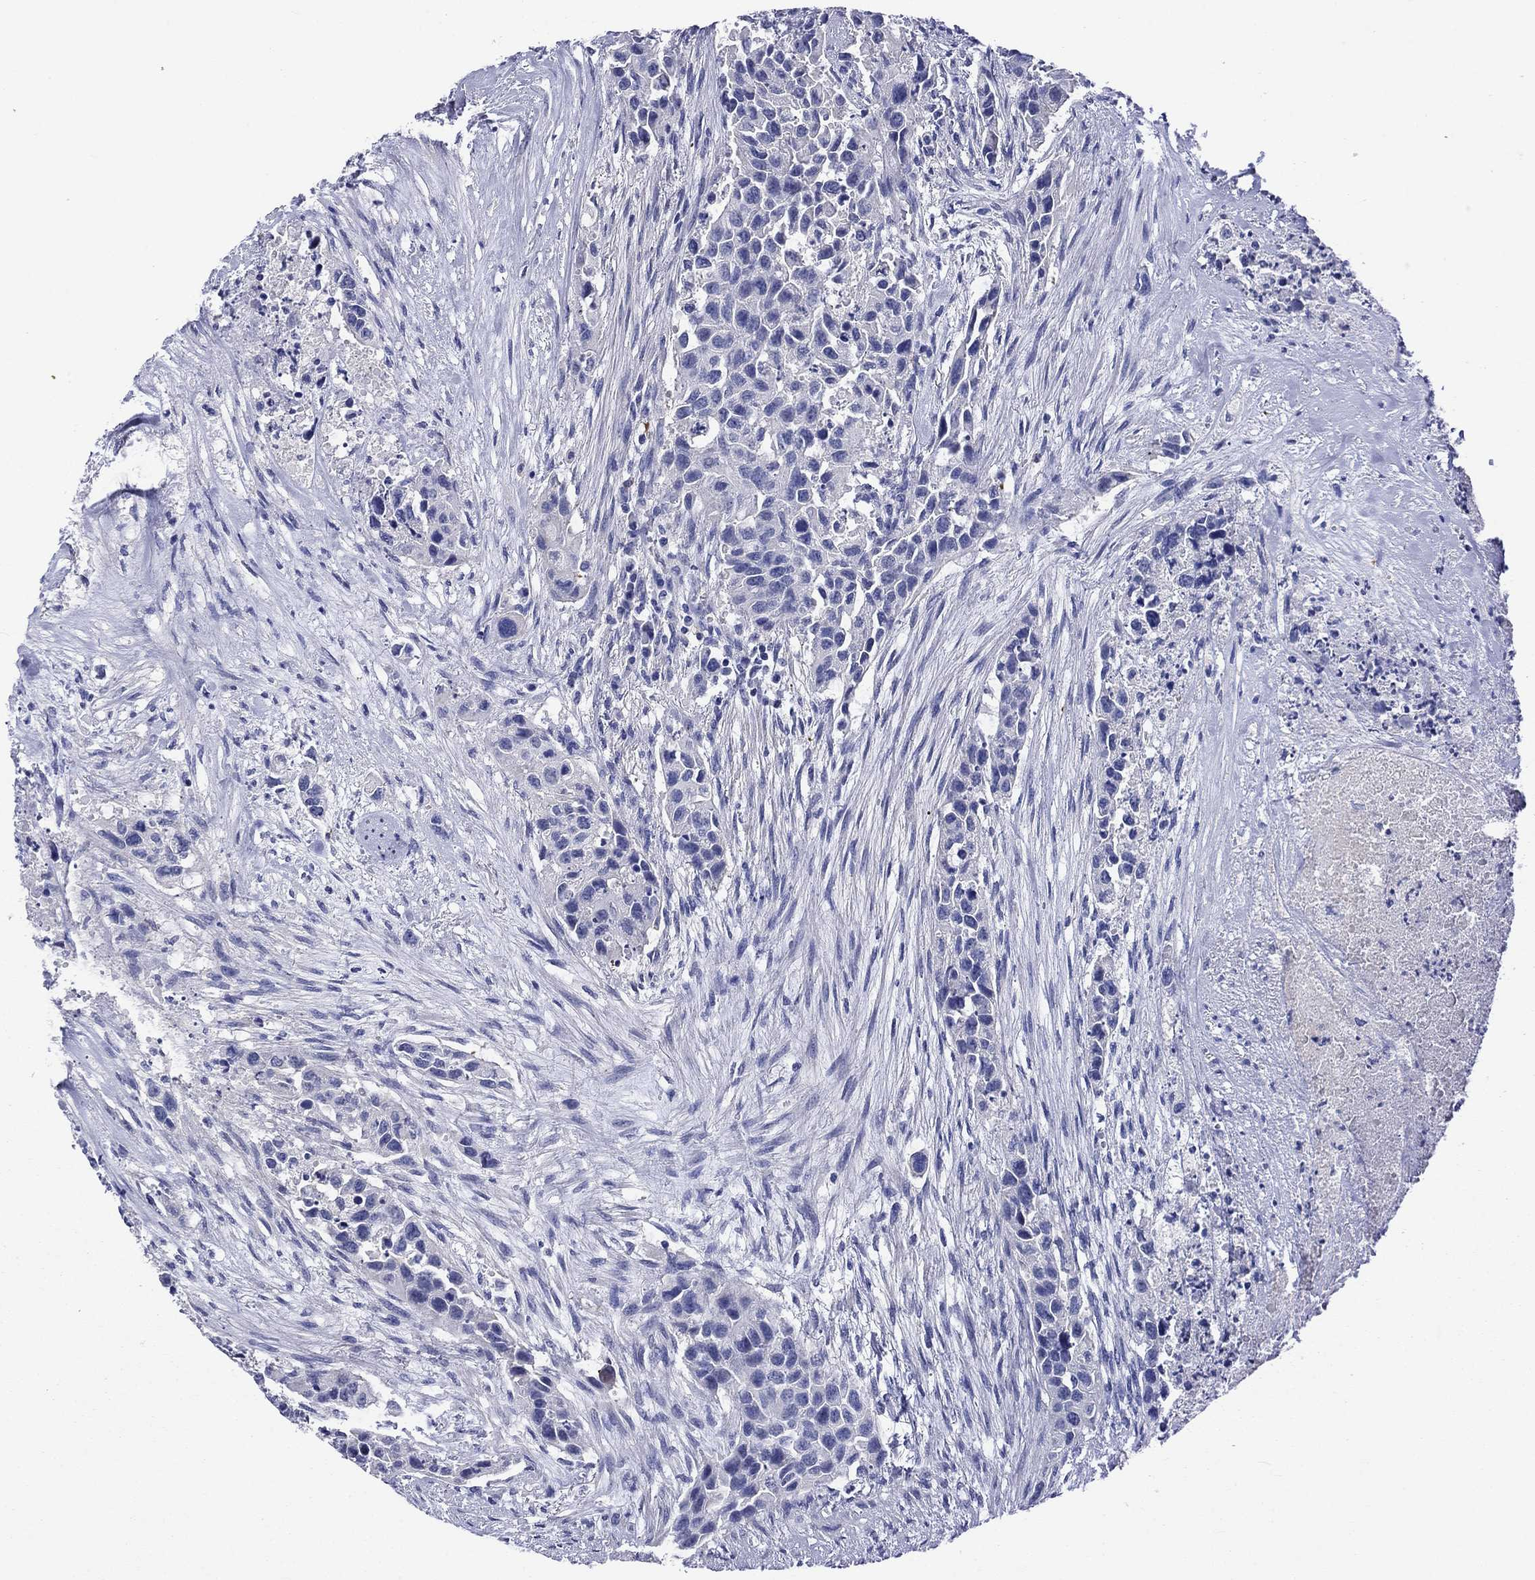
{"staining": {"intensity": "negative", "quantity": "none", "location": "none"}, "tissue": "urothelial cancer", "cell_type": "Tumor cells", "image_type": "cancer", "snomed": [{"axis": "morphology", "description": "Urothelial carcinoma, High grade"}, {"axis": "topography", "description": "Urinary bladder"}], "caption": "IHC of human urothelial cancer shows no positivity in tumor cells. The staining is performed using DAB brown chromogen with nuclei counter-stained in using hematoxylin.", "gene": "CNDP1", "patient": {"sex": "female", "age": 73}}